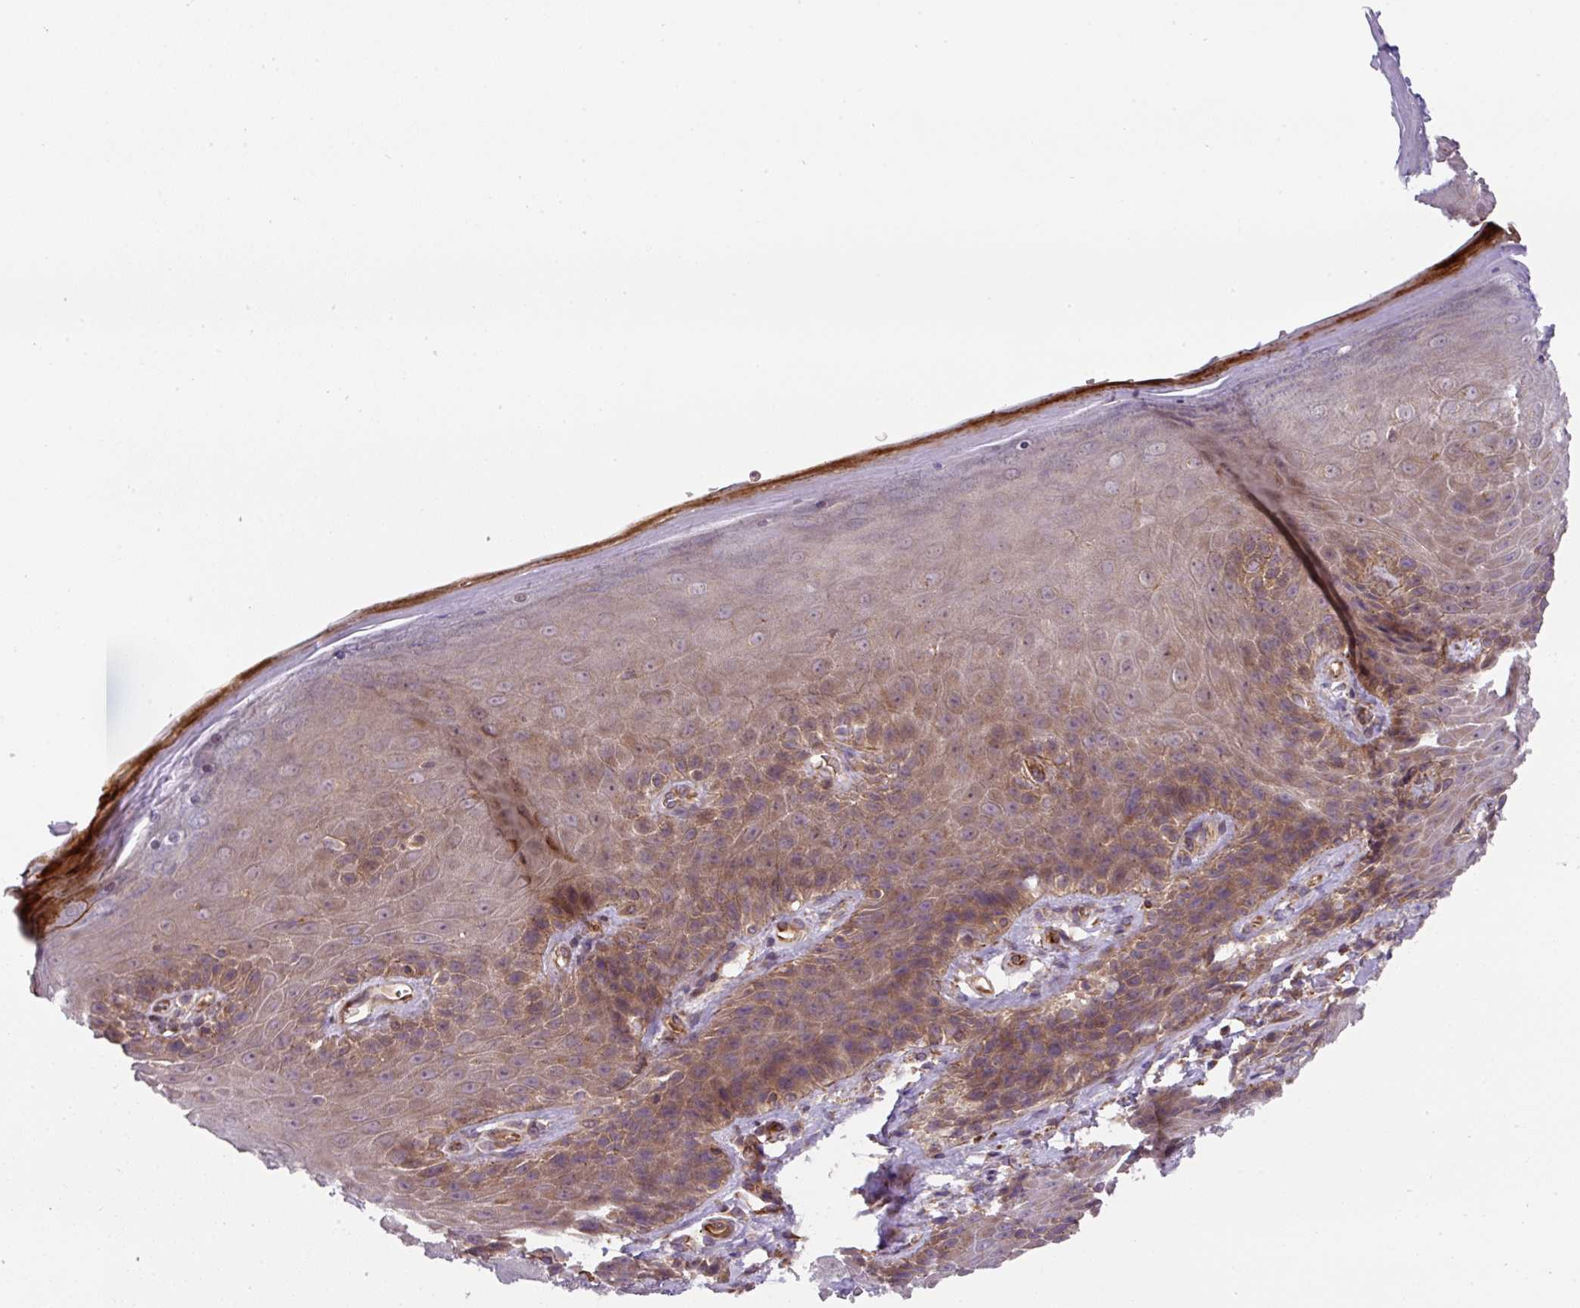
{"staining": {"intensity": "moderate", "quantity": "25%-75%", "location": "cytoplasmic/membranous"}, "tissue": "skin", "cell_type": "Epidermal cells", "image_type": "normal", "snomed": [{"axis": "morphology", "description": "Normal tissue, NOS"}, {"axis": "topography", "description": "Anal"}, {"axis": "topography", "description": "Peripheral nerve tissue"}], "caption": "IHC of benign skin exhibits medium levels of moderate cytoplasmic/membranous positivity in approximately 25%-75% of epidermal cells. Using DAB (brown) and hematoxylin (blue) stains, captured at high magnification using brightfield microscopy.", "gene": "APOBEC3D", "patient": {"sex": "male", "age": 53}}